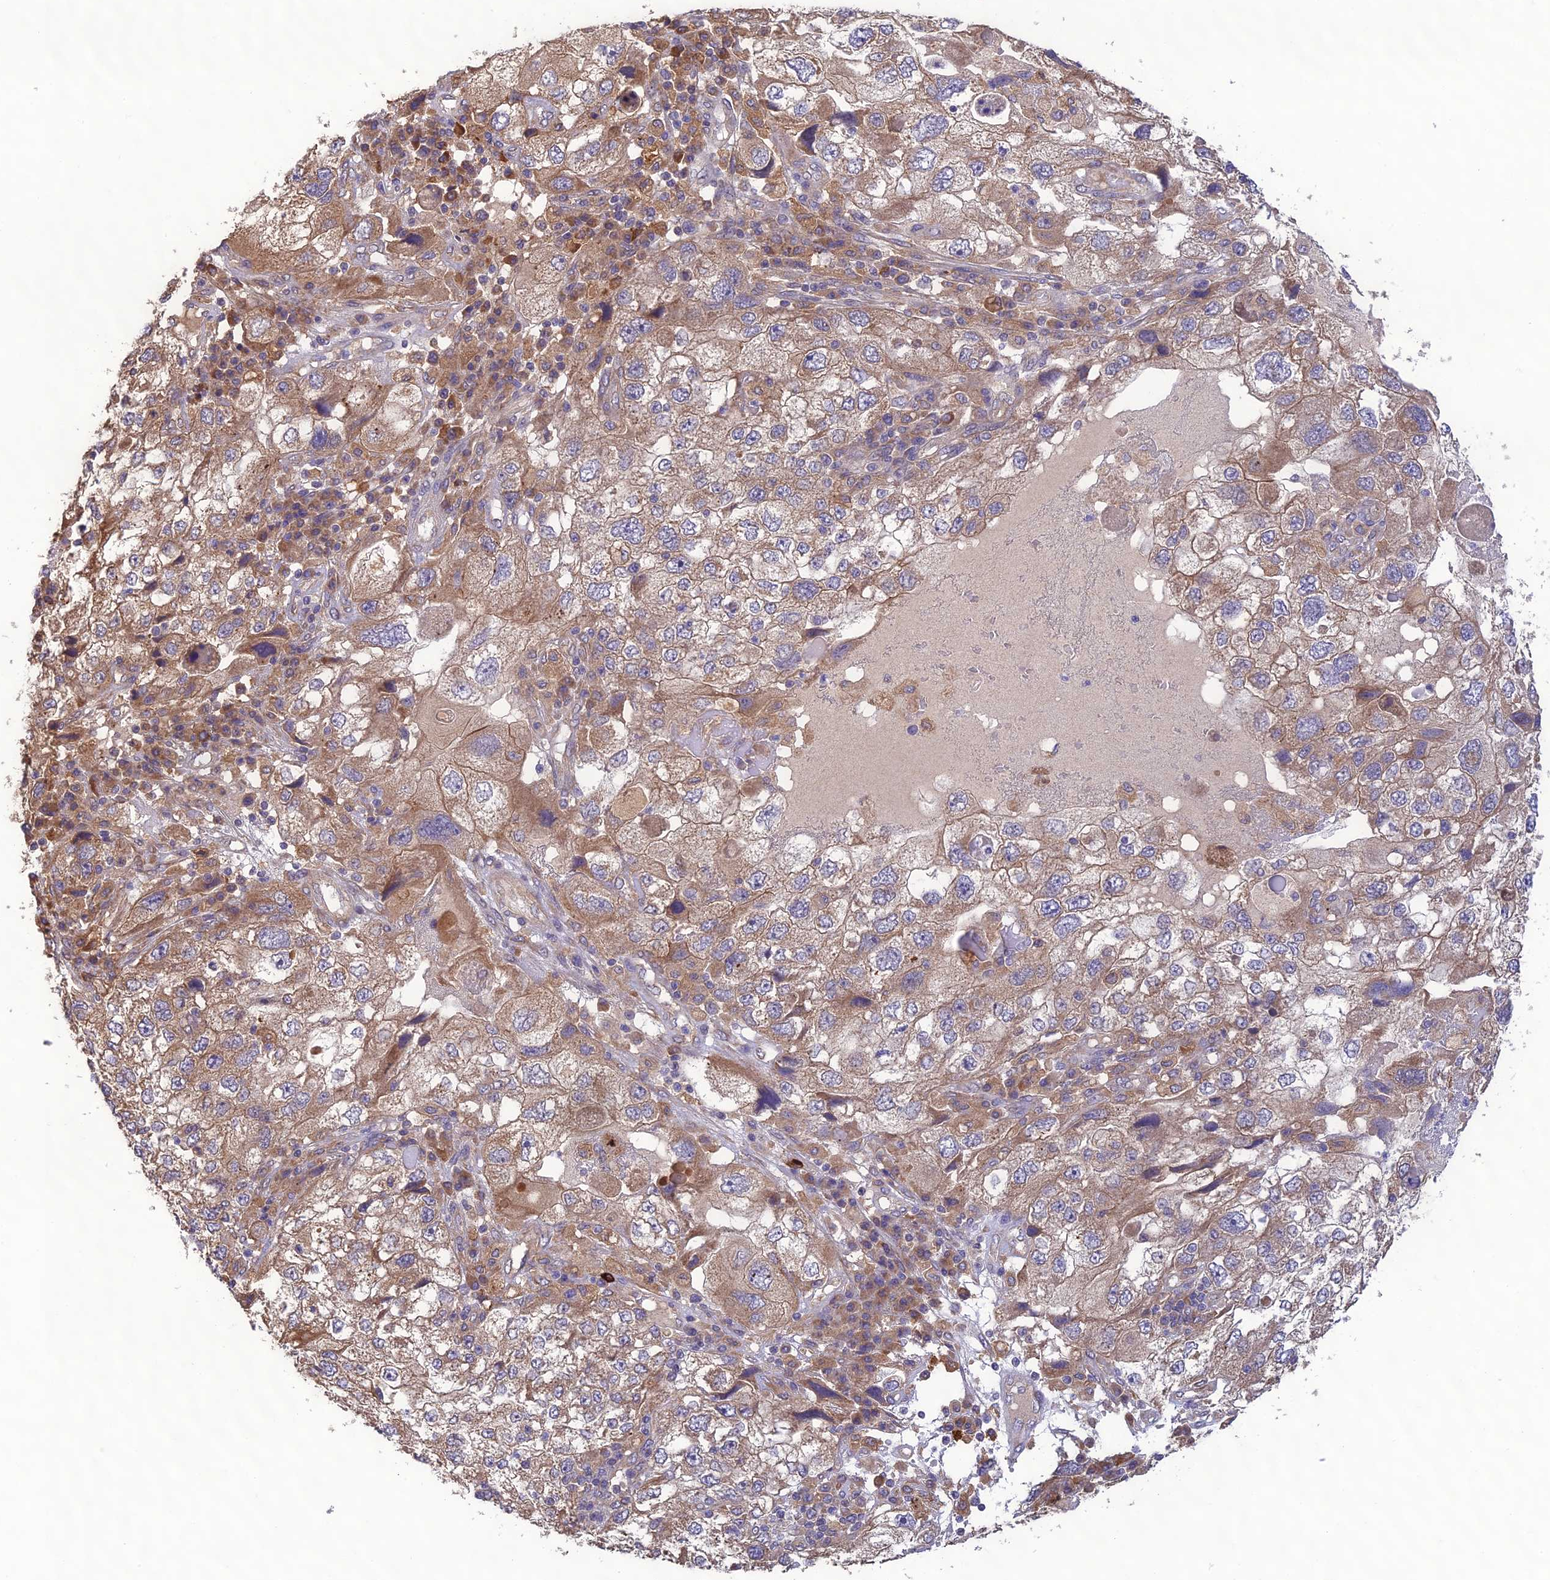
{"staining": {"intensity": "moderate", "quantity": ">75%", "location": "cytoplasmic/membranous"}, "tissue": "endometrial cancer", "cell_type": "Tumor cells", "image_type": "cancer", "snomed": [{"axis": "morphology", "description": "Adenocarcinoma, NOS"}, {"axis": "topography", "description": "Endometrium"}], "caption": "Human endometrial cancer (adenocarcinoma) stained for a protein (brown) reveals moderate cytoplasmic/membranous positive staining in about >75% of tumor cells.", "gene": "MRNIP", "patient": {"sex": "female", "age": 49}}